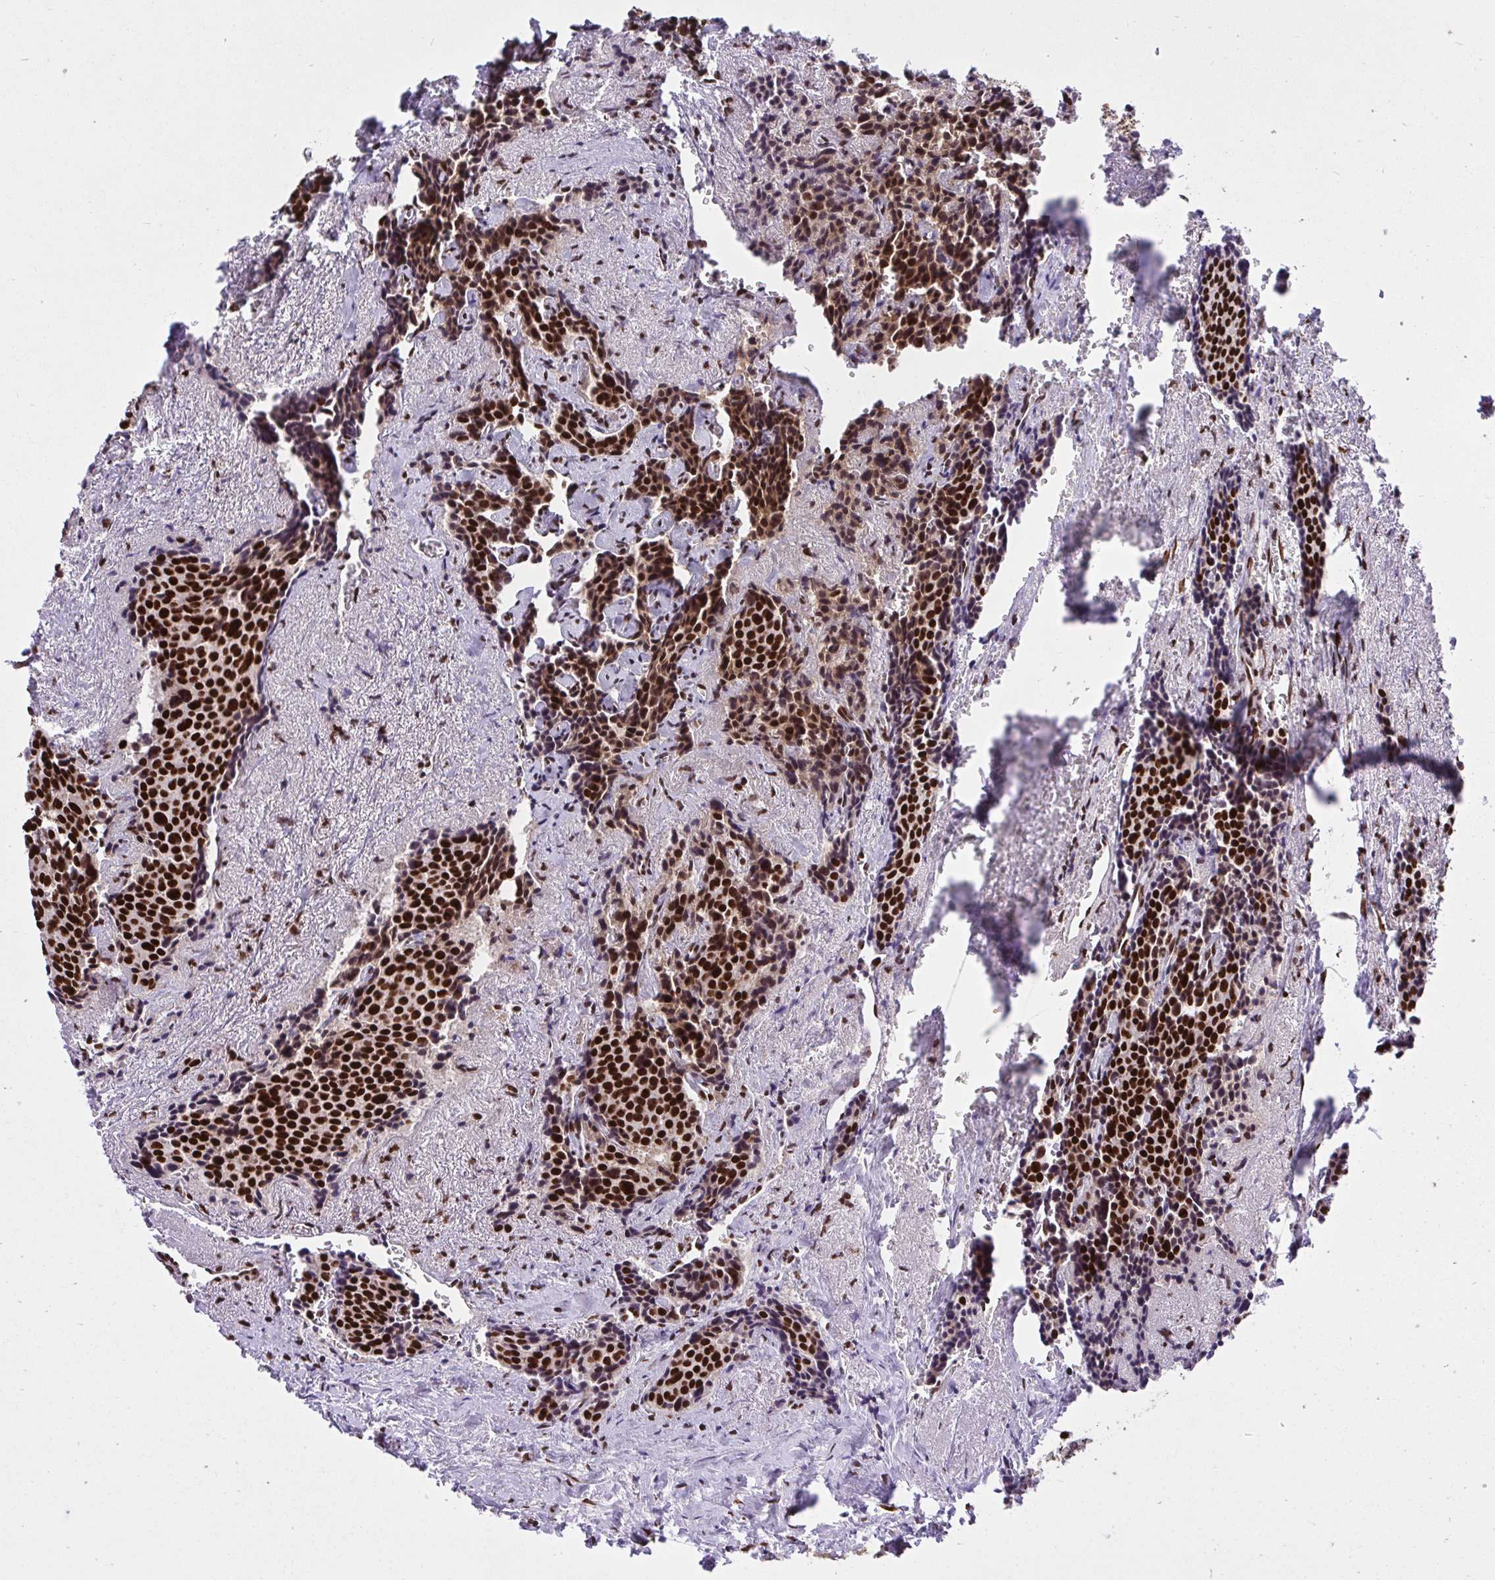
{"staining": {"intensity": "strong", "quantity": ">75%", "location": "nuclear"}, "tissue": "carcinoid", "cell_type": "Tumor cells", "image_type": "cancer", "snomed": [{"axis": "morphology", "description": "Carcinoid, malignant, NOS"}, {"axis": "topography", "description": "Small intestine"}], "caption": "Immunohistochemical staining of human malignant carcinoid demonstrates high levels of strong nuclear staining in about >75% of tumor cells. (DAB (3,3'-diaminobenzidine) IHC, brown staining for protein, blue staining for nuclei).", "gene": "HNRNPL", "patient": {"sex": "male", "age": 73}}